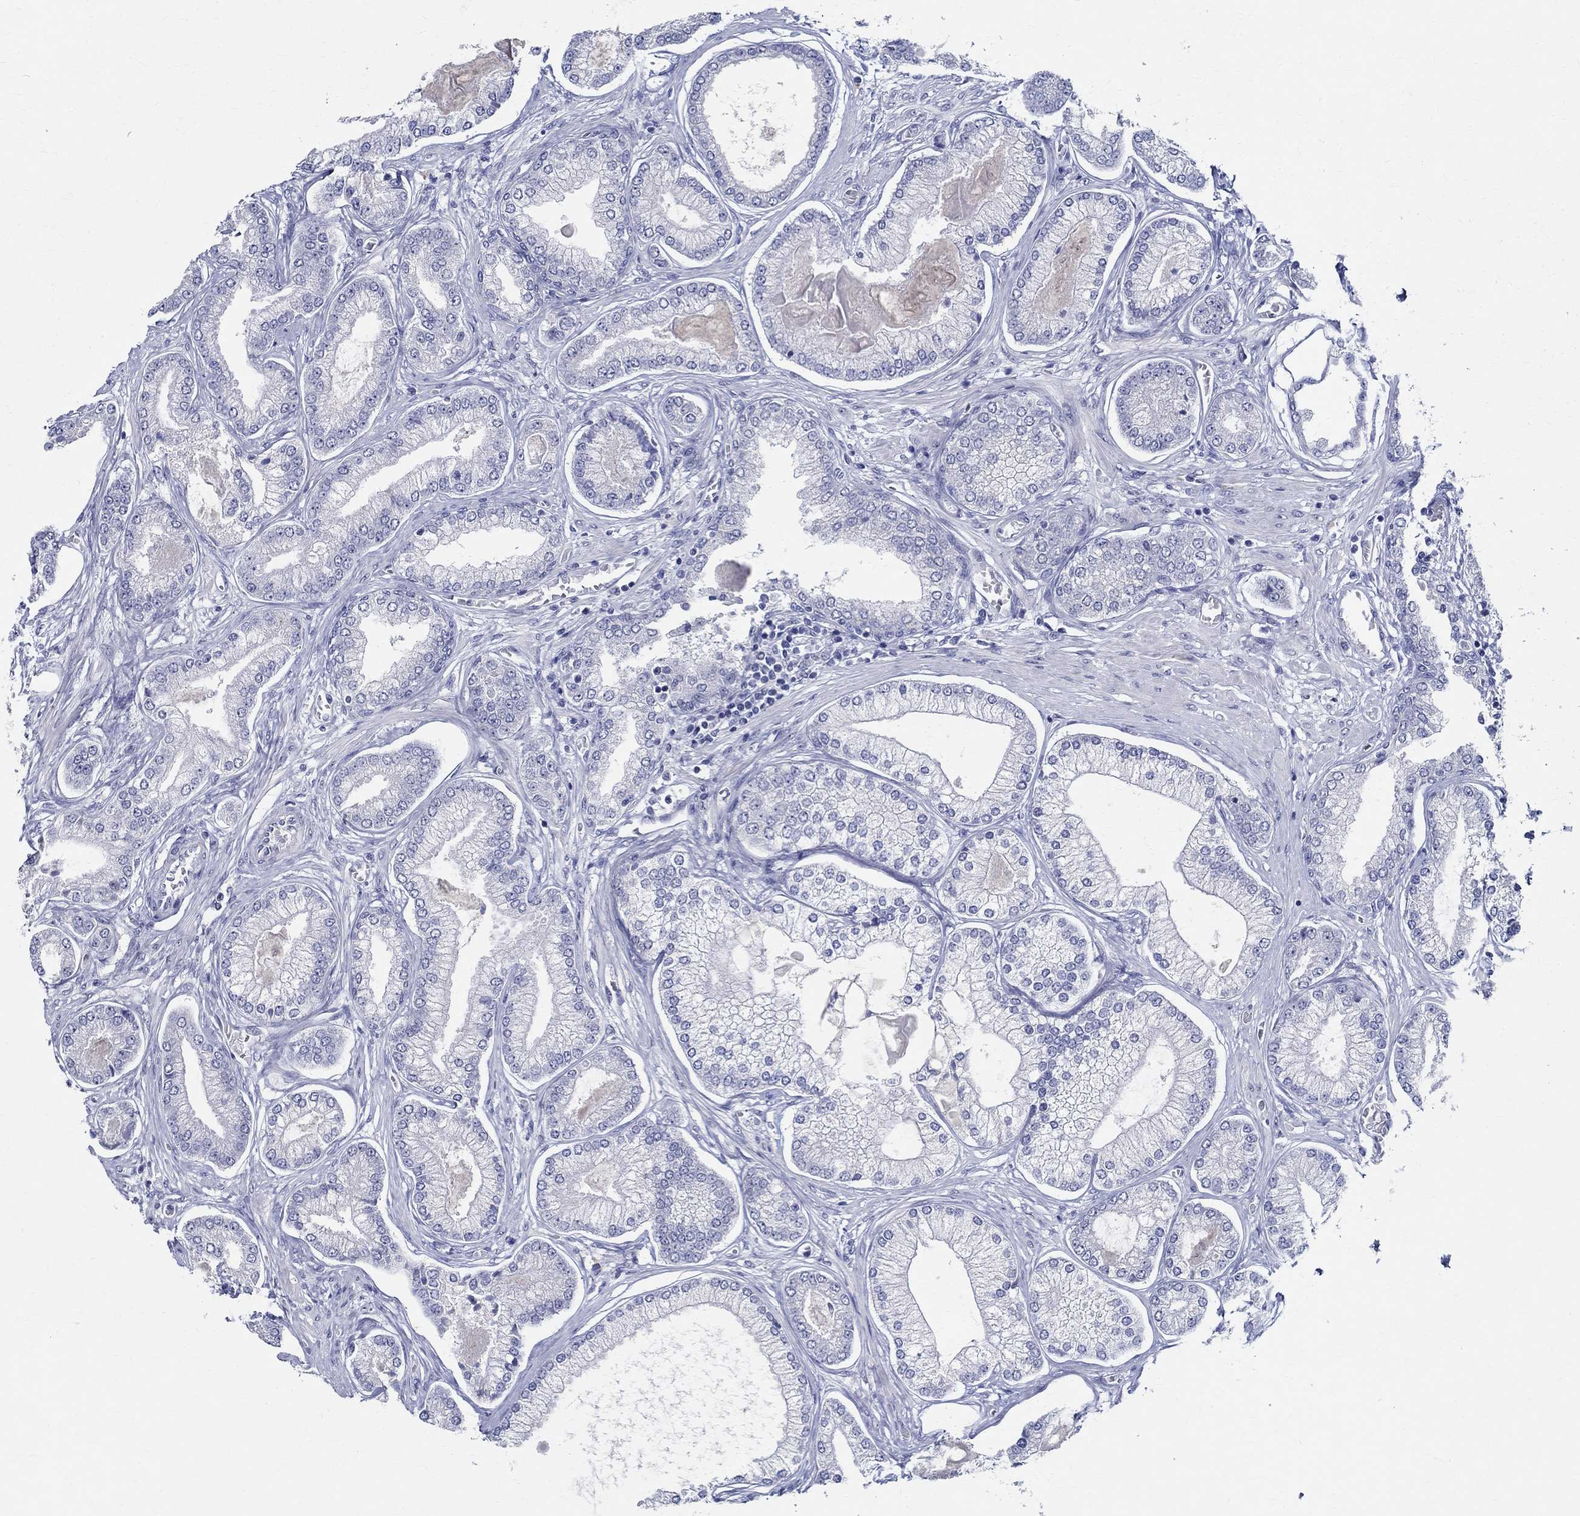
{"staining": {"intensity": "negative", "quantity": "none", "location": "none"}, "tissue": "prostate cancer", "cell_type": "Tumor cells", "image_type": "cancer", "snomed": [{"axis": "morphology", "description": "Adenocarcinoma, Low grade"}, {"axis": "topography", "description": "Prostate"}], "caption": "Immunohistochemical staining of human prostate low-grade adenocarcinoma demonstrates no significant positivity in tumor cells.", "gene": "CETN1", "patient": {"sex": "male", "age": 57}}